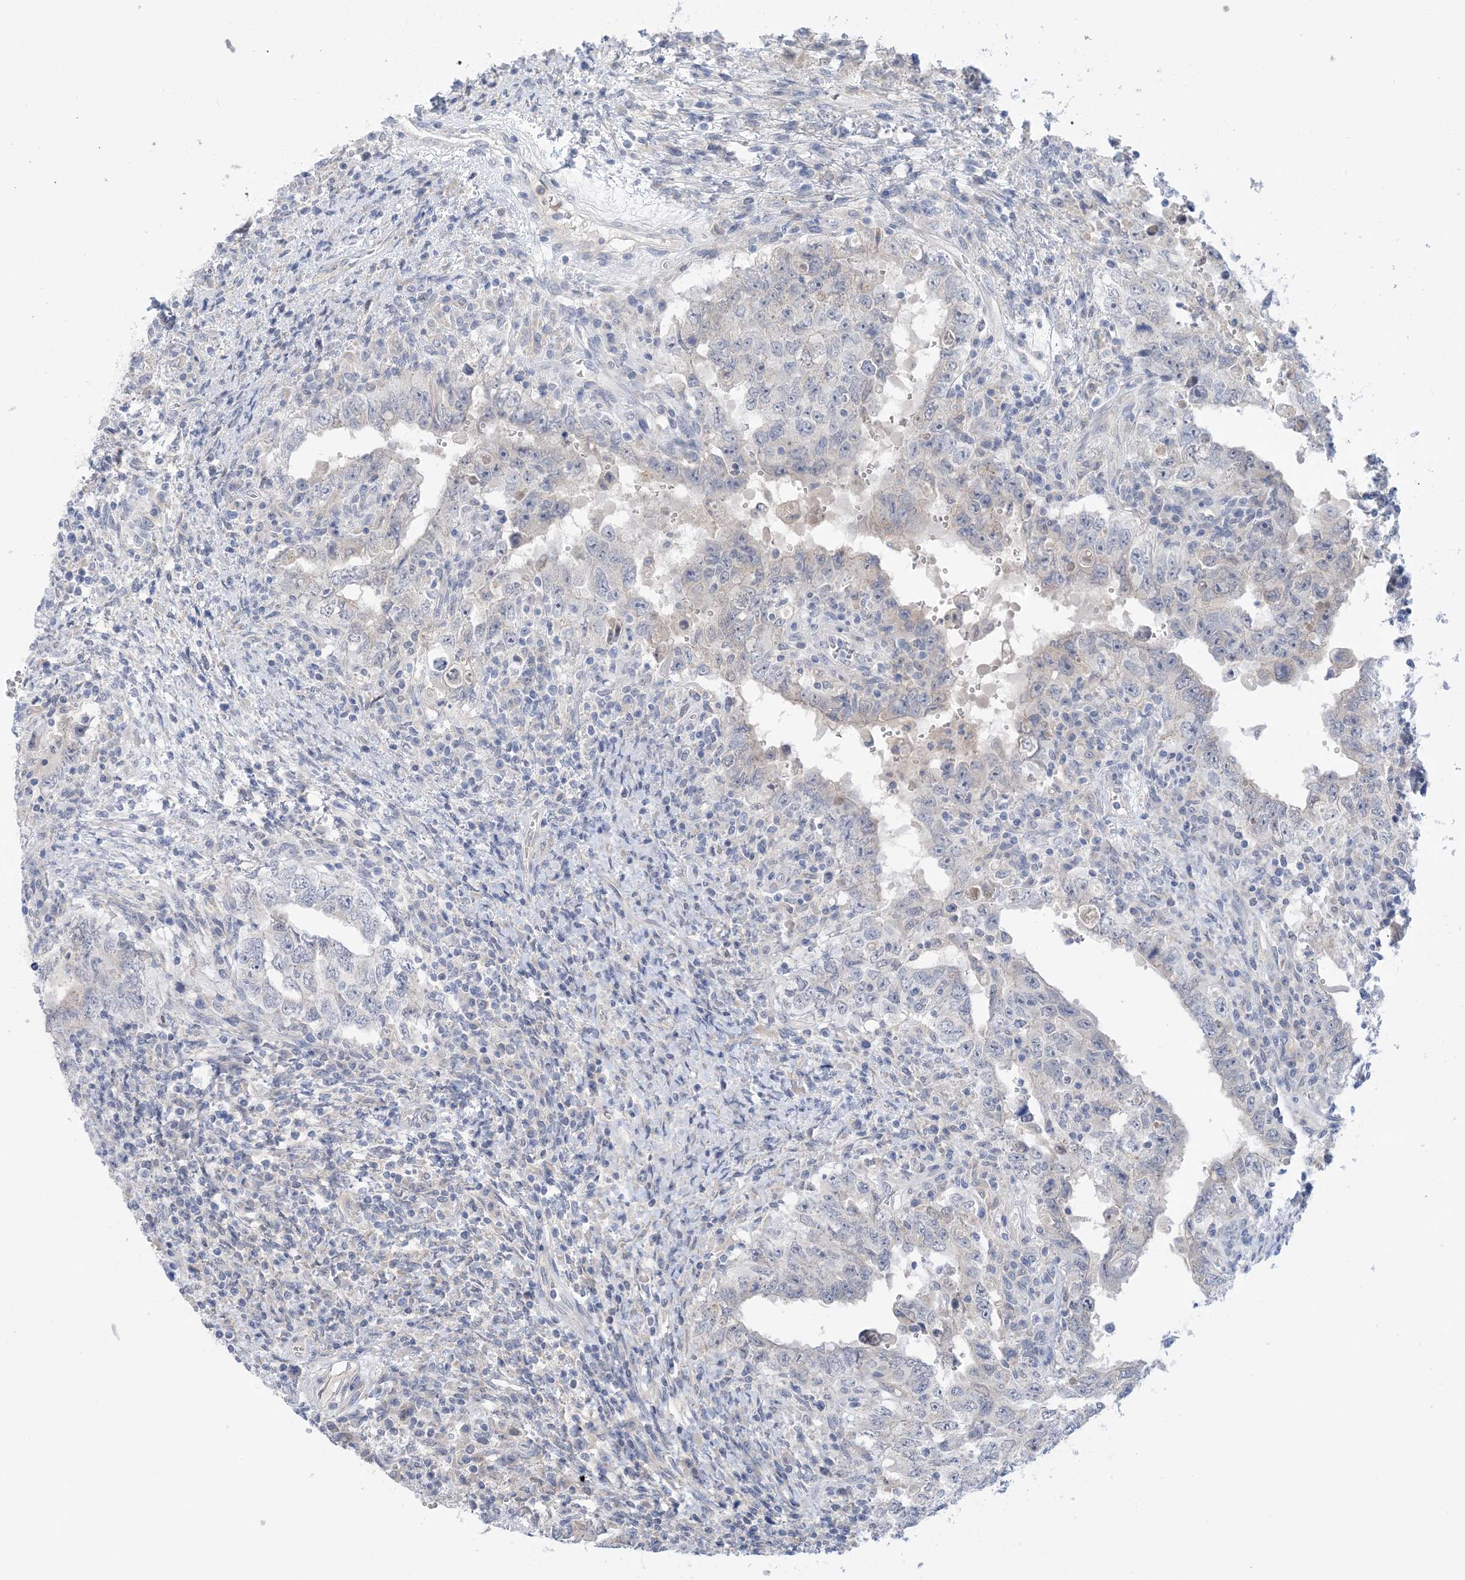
{"staining": {"intensity": "negative", "quantity": "none", "location": "none"}, "tissue": "testis cancer", "cell_type": "Tumor cells", "image_type": "cancer", "snomed": [{"axis": "morphology", "description": "Carcinoma, Embryonal, NOS"}, {"axis": "topography", "description": "Testis"}], "caption": "Tumor cells are negative for protein expression in human testis embryonal carcinoma. (DAB (3,3'-diaminobenzidine) immunohistochemistry, high magnification).", "gene": "TTYH1", "patient": {"sex": "male", "age": 26}}